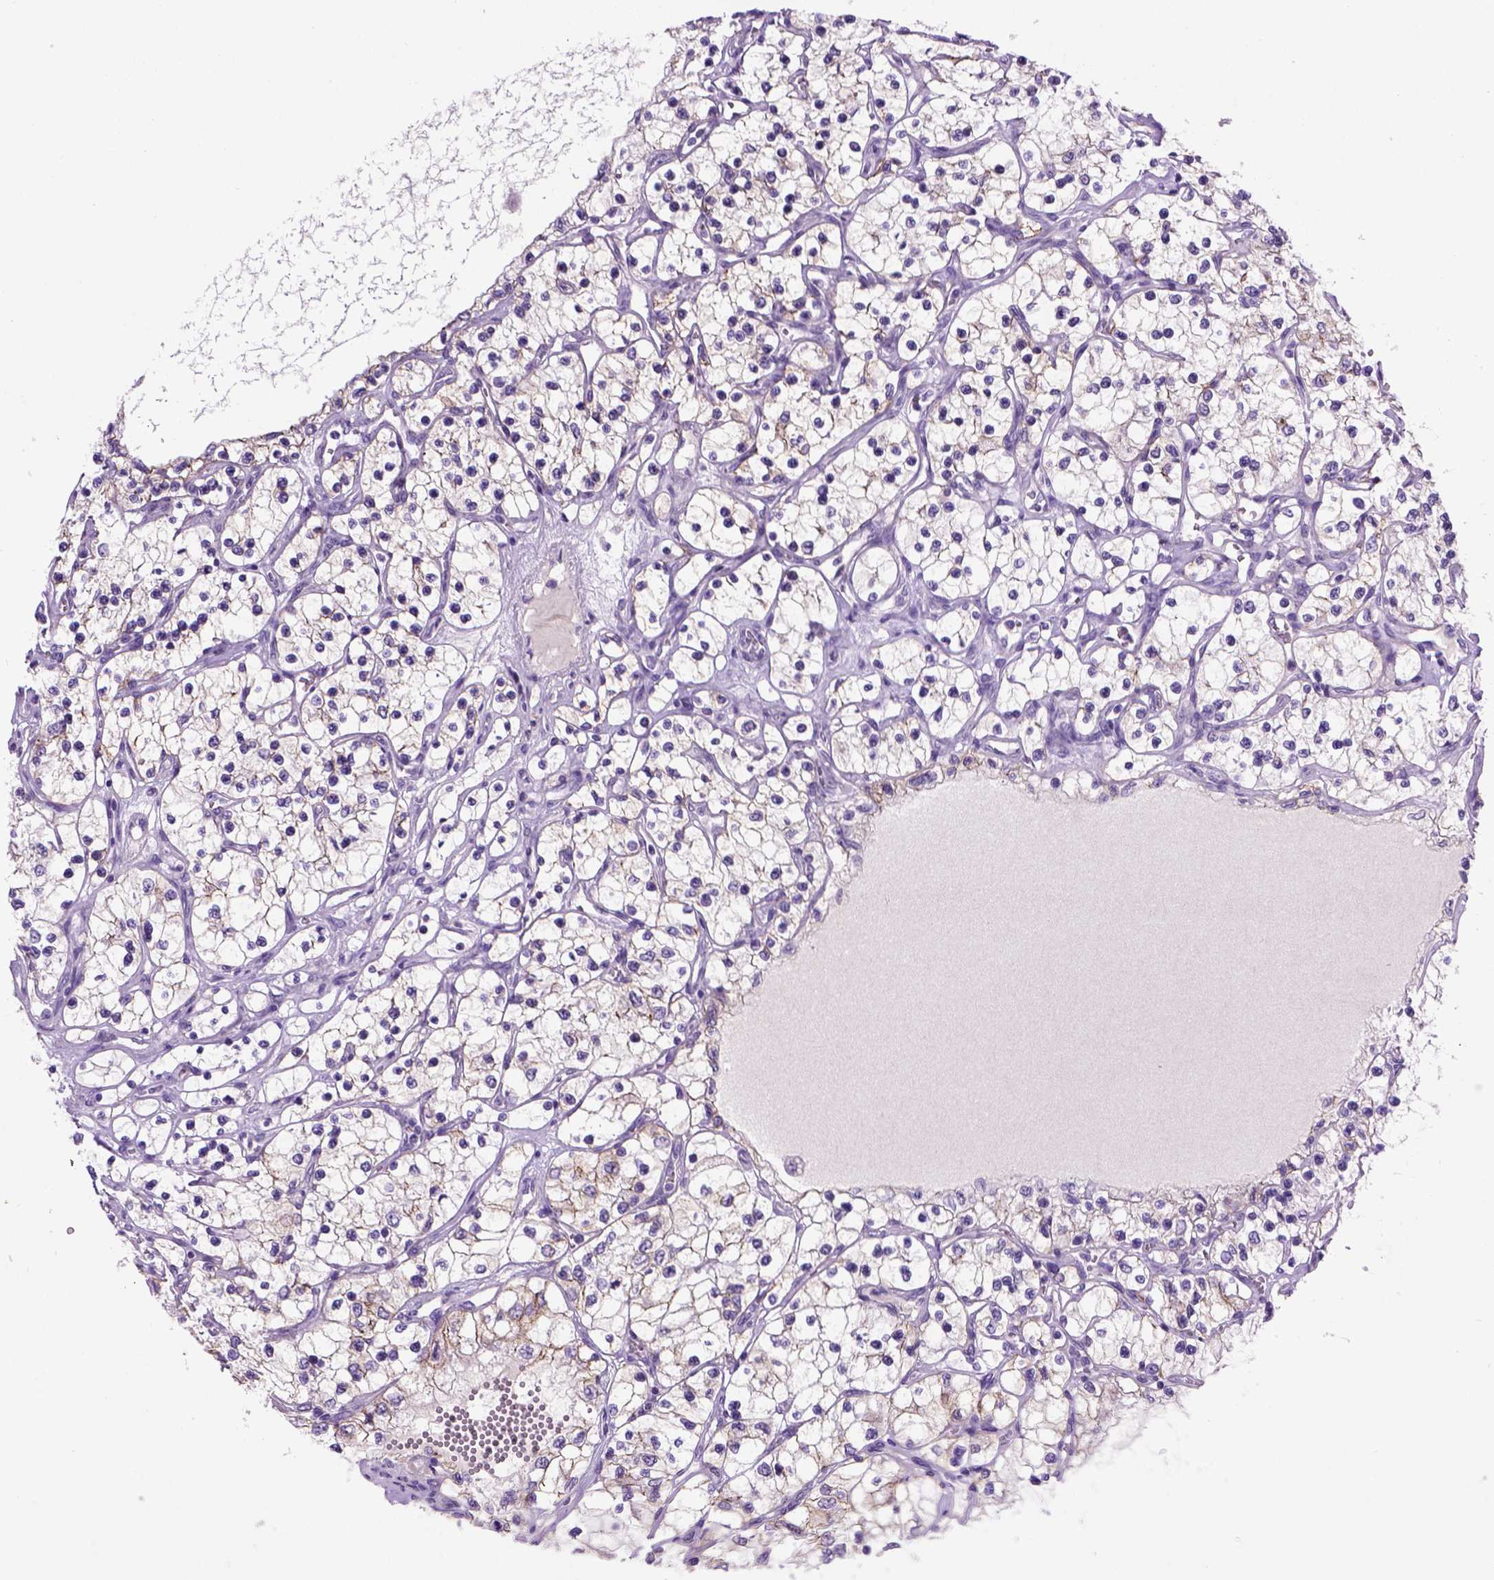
{"staining": {"intensity": "negative", "quantity": "none", "location": "none"}, "tissue": "renal cancer", "cell_type": "Tumor cells", "image_type": "cancer", "snomed": [{"axis": "morphology", "description": "Adenocarcinoma, NOS"}, {"axis": "topography", "description": "Kidney"}], "caption": "A high-resolution histopathology image shows immunohistochemistry (IHC) staining of renal cancer (adenocarcinoma), which reveals no significant positivity in tumor cells.", "gene": "CDH1", "patient": {"sex": "female", "age": 69}}